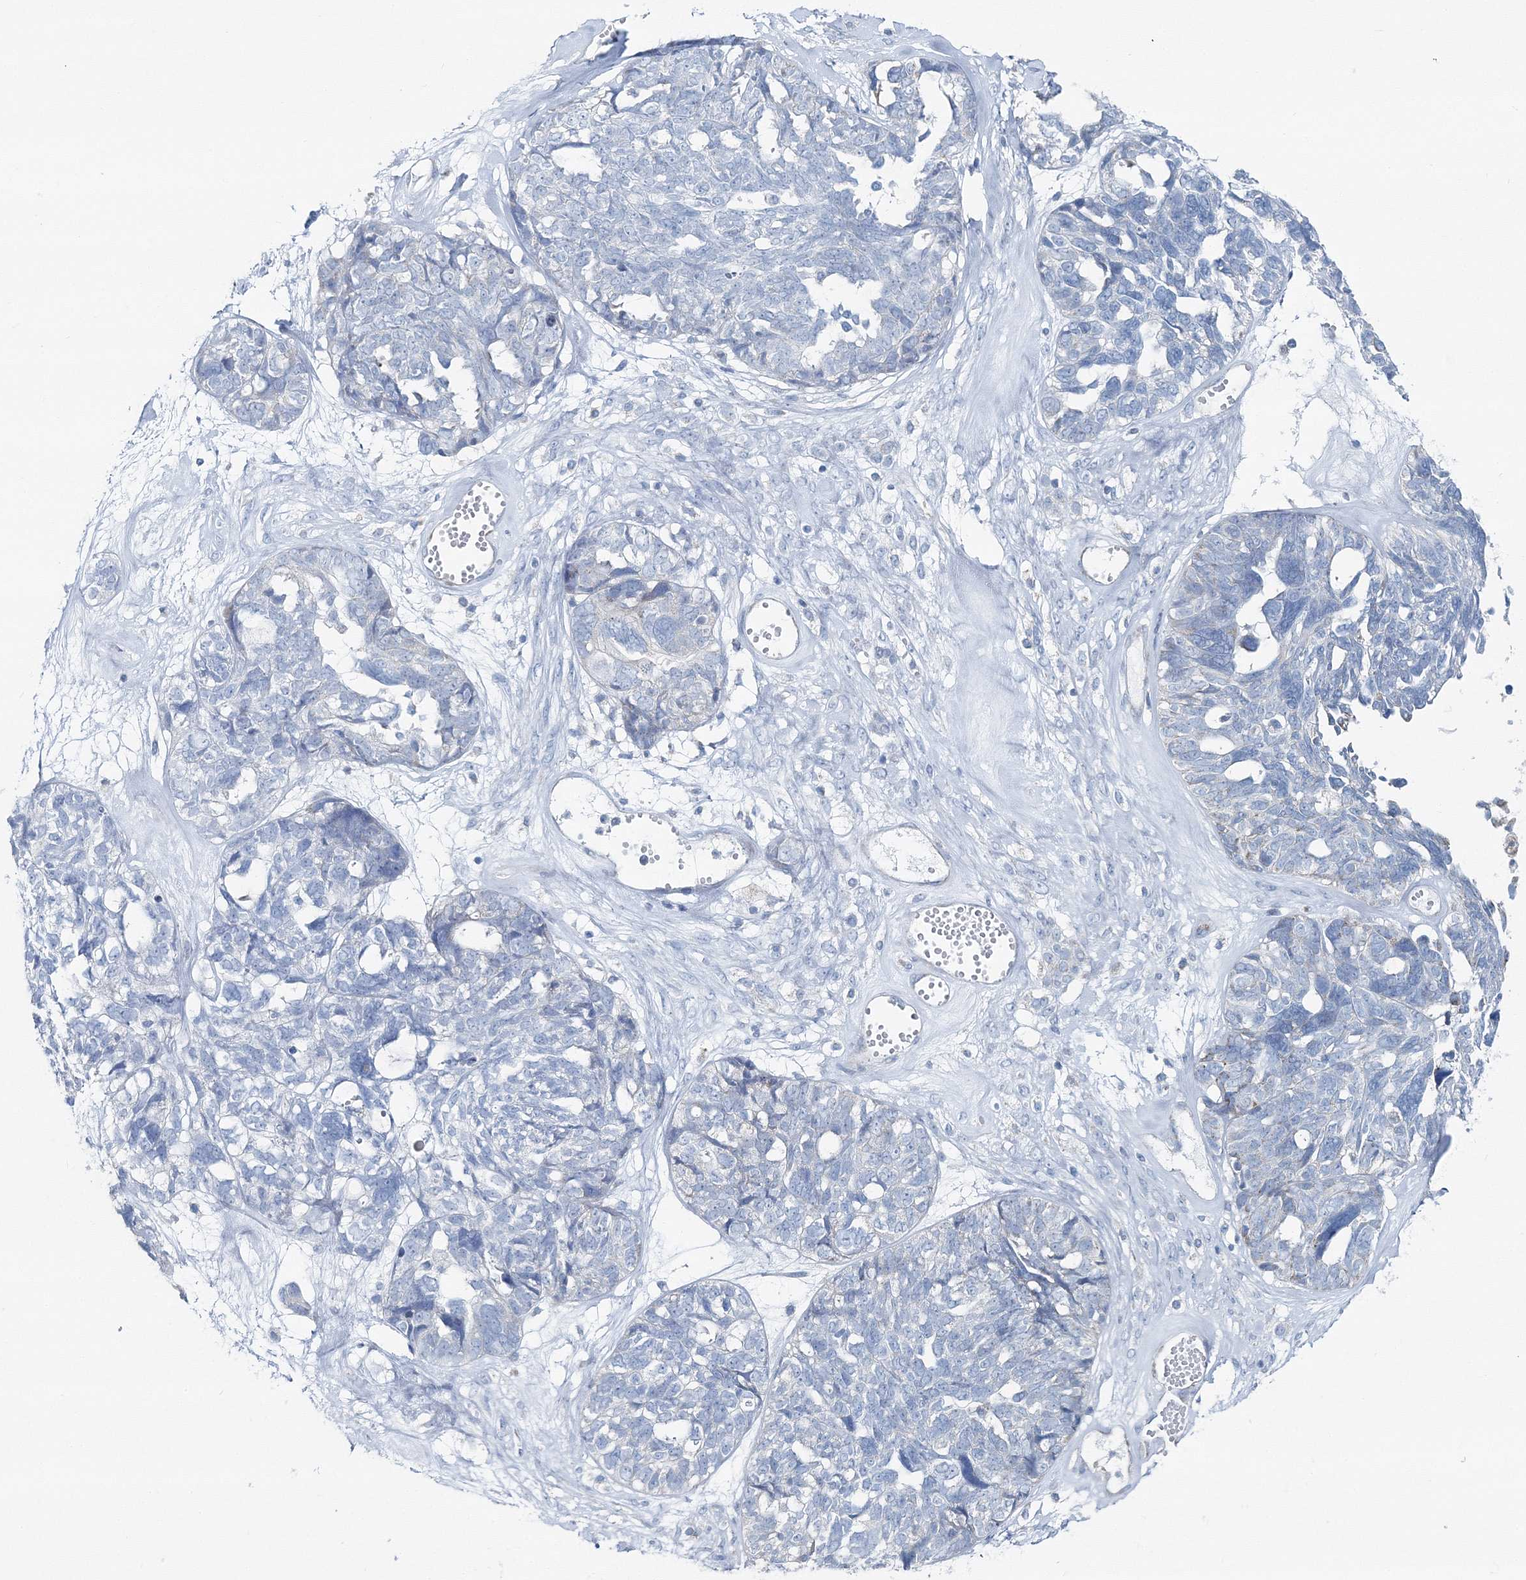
{"staining": {"intensity": "negative", "quantity": "none", "location": "none"}, "tissue": "ovarian cancer", "cell_type": "Tumor cells", "image_type": "cancer", "snomed": [{"axis": "morphology", "description": "Cystadenocarcinoma, serous, NOS"}, {"axis": "topography", "description": "Ovary"}], "caption": "High power microscopy photomicrograph of an immunohistochemistry photomicrograph of serous cystadenocarcinoma (ovarian), revealing no significant expression in tumor cells.", "gene": "GABARAPL2", "patient": {"sex": "female", "age": 79}}